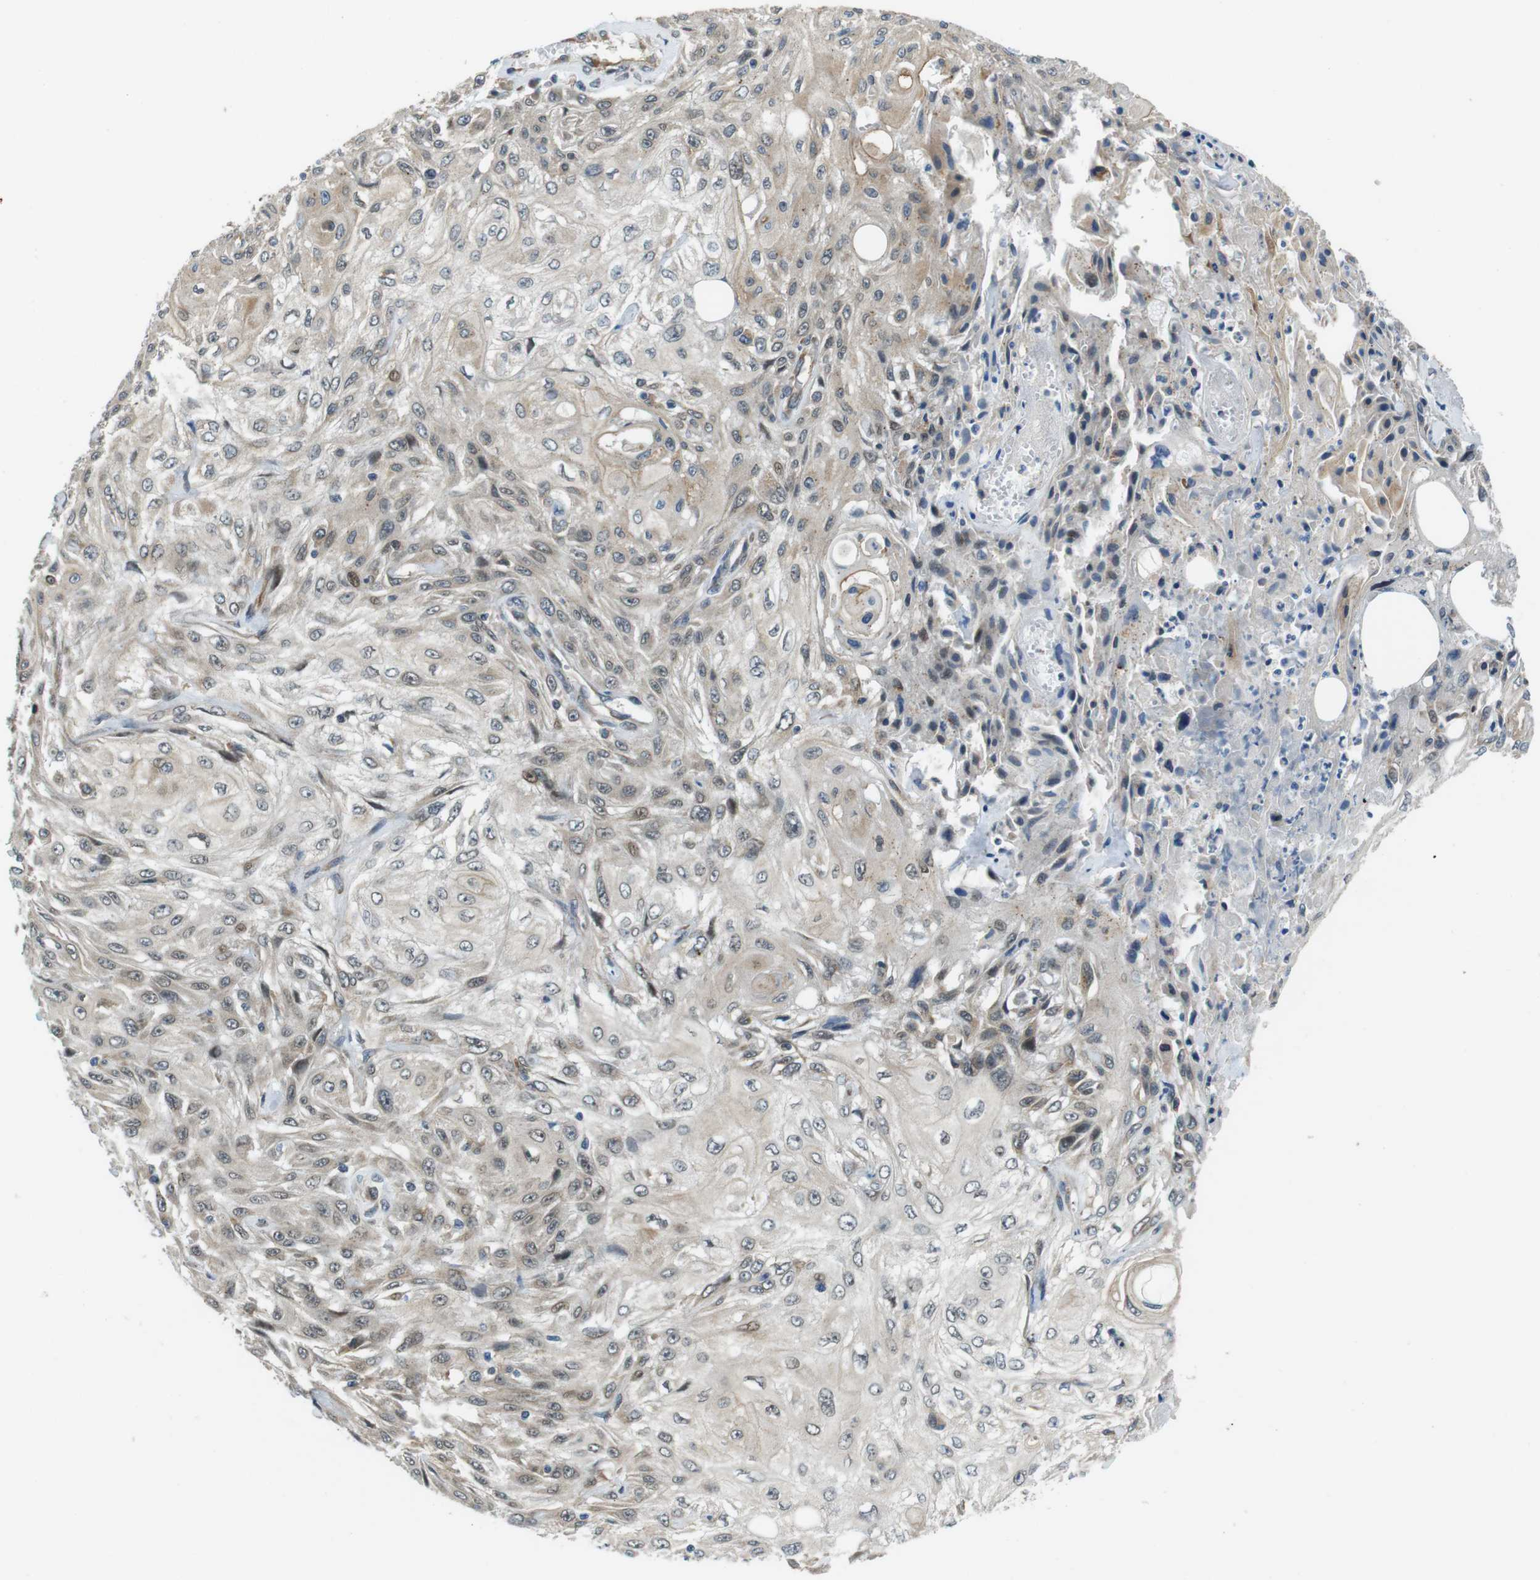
{"staining": {"intensity": "weak", "quantity": "<25%", "location": "cytoplasmic/membranous,nuclear"}, "tissue": "skin cancer", "cell_type": "Tumor cells", "image_type": "cancer", "snomed": [{"axis": "morphology", "description": "Squamous cell carcinoma, NOS"}, {"axis": "topography", "description": "Skin"}], "caption": "High power microscopy micrograph of an immunohistochemistry image of skin squamous cell carcinoma, revealing no significant expression in tumor cells.", "gene": "PALD1", "patient": {"sex": "male", "age": 75}}